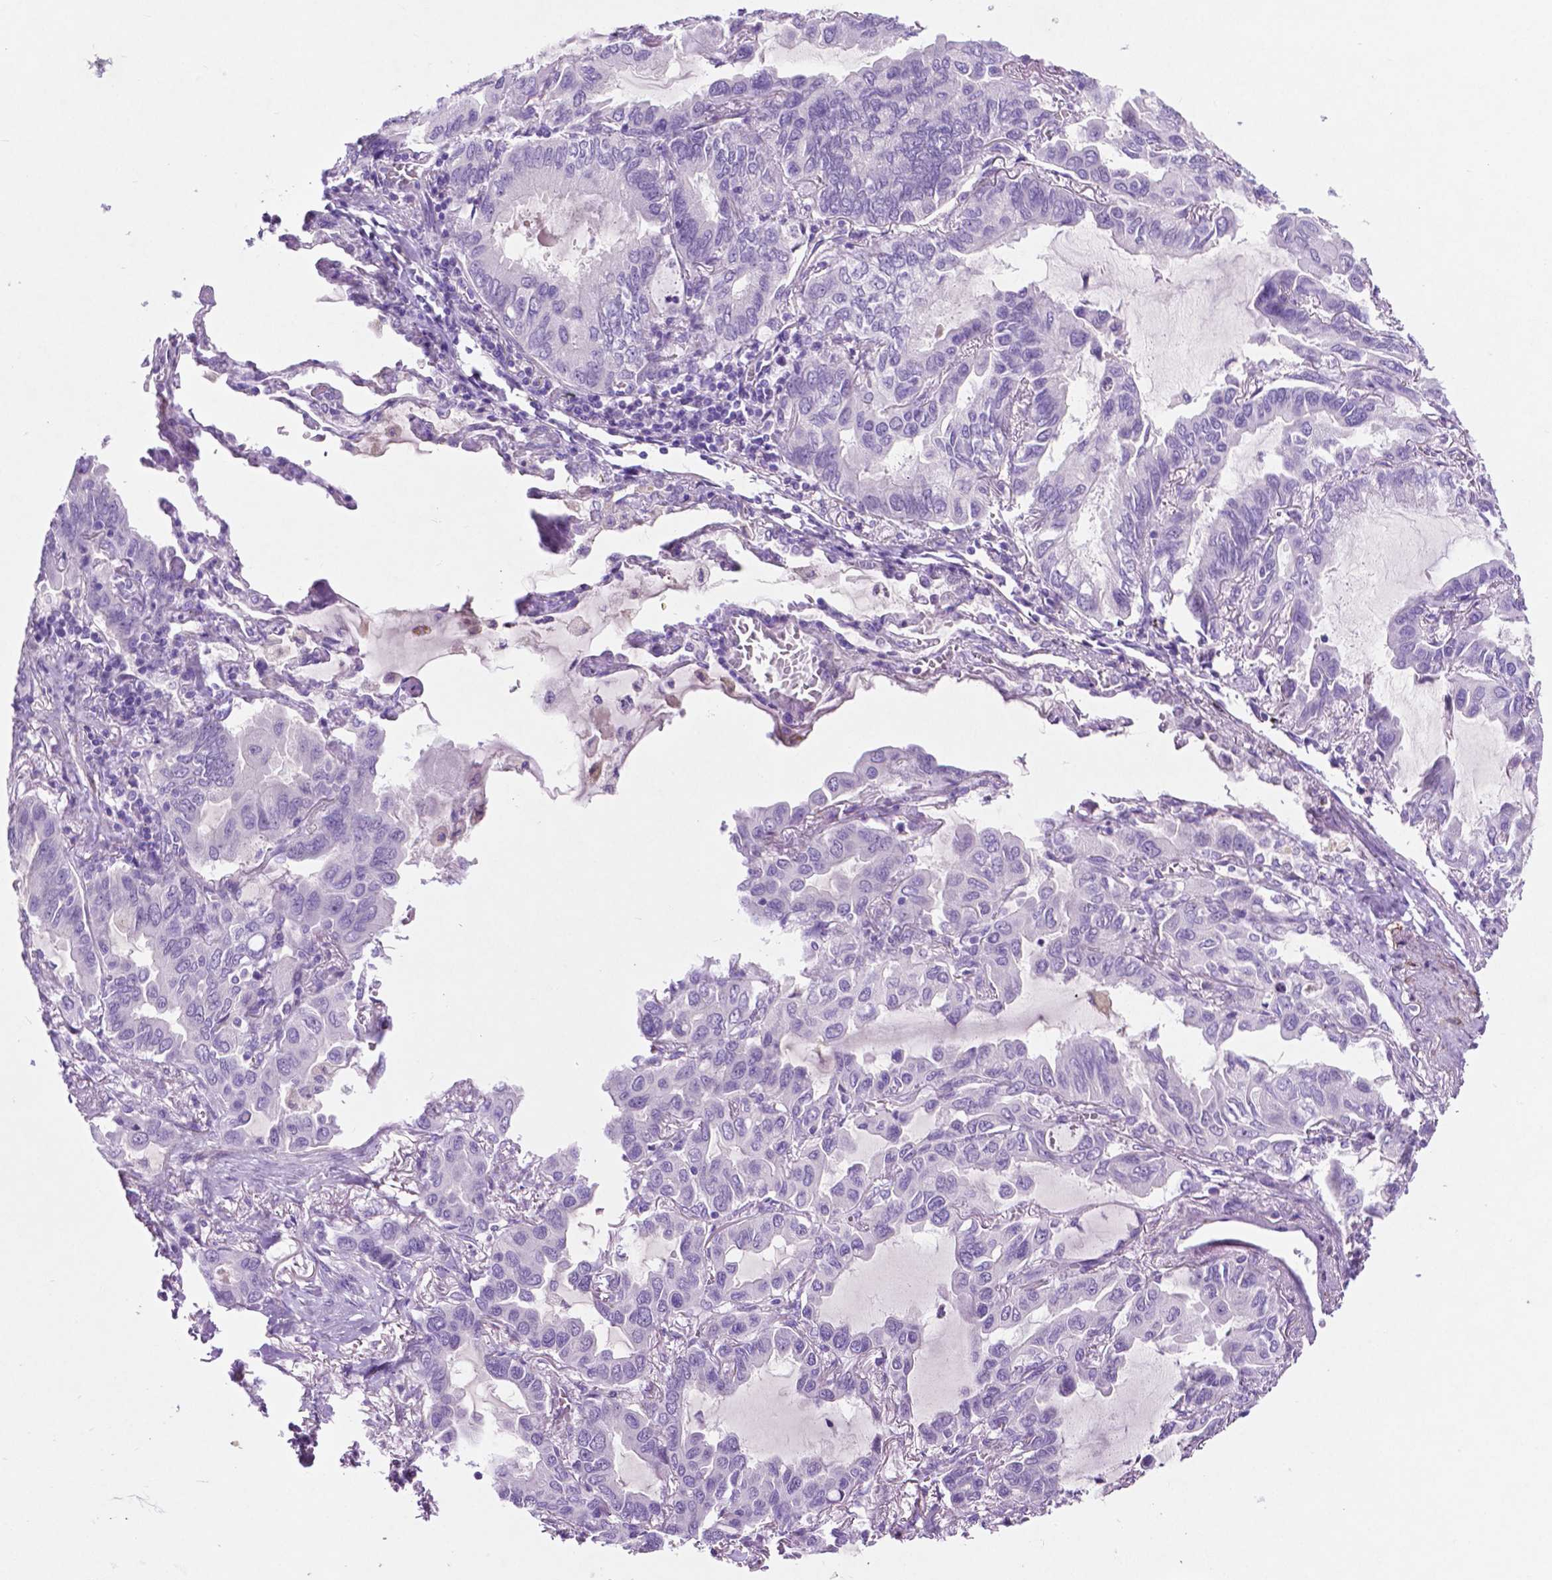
{"staining": {"intensity": "negative", "quantity": "none", "location": "none"}, "tissue": "lung cancer", "cell_type": "Tumor cells", "image_type": "cancer", "snomed": [{"axis": "morphology", "description": "Adenocarcinoma, NOS"}, {"axis": "topography", "description": "Lung"}], "caption": "The immunohistochemistry (IHC) micrograph has no significant positivity in tumor cells of adenocarcinoma (lung) tissue. (DAB (3,3'-diaminobenzidine) immunohistochemistry, high magnification).", "gene": "ASPG", "patient": {"sex": "male", "age": 64}}